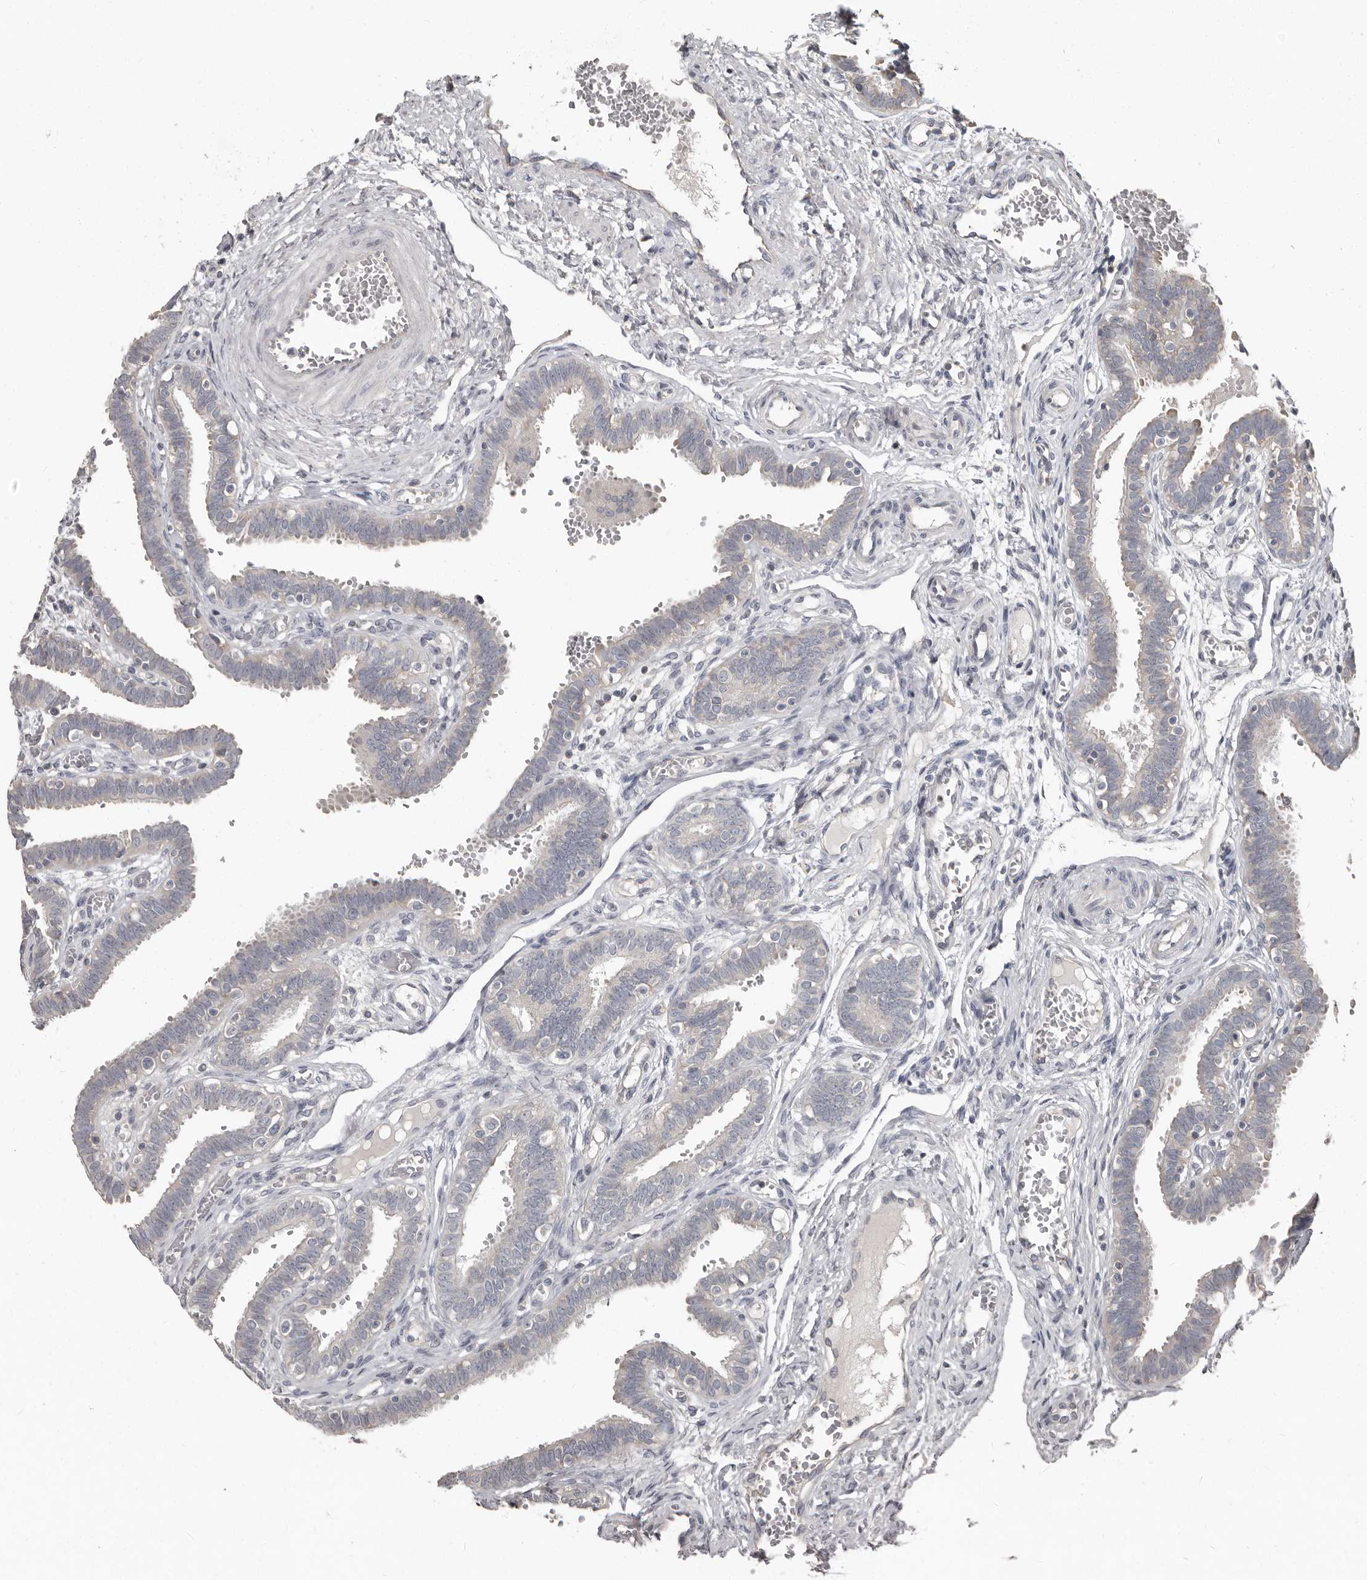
{"staining": {"intensity": "negative", "quantity": "none", "location": "none"}, "tissue": "fallopian tube", "cell_type": "Glandular cells", "image_type": "normal", "snomed": [{"axis": "morphology", "description": "Normal tissue, NOS"}, {"axis": "topography", "description": "Fallopian tube"}, {"axis": "topography", "description": "Placenta"}], "caption": "IHC image of benign human fallopian tube stained for a protein (brown), which displays no positivity in glandular cells.", "gene": "CA6", "patient": {"sex": "female", "age": 32}}